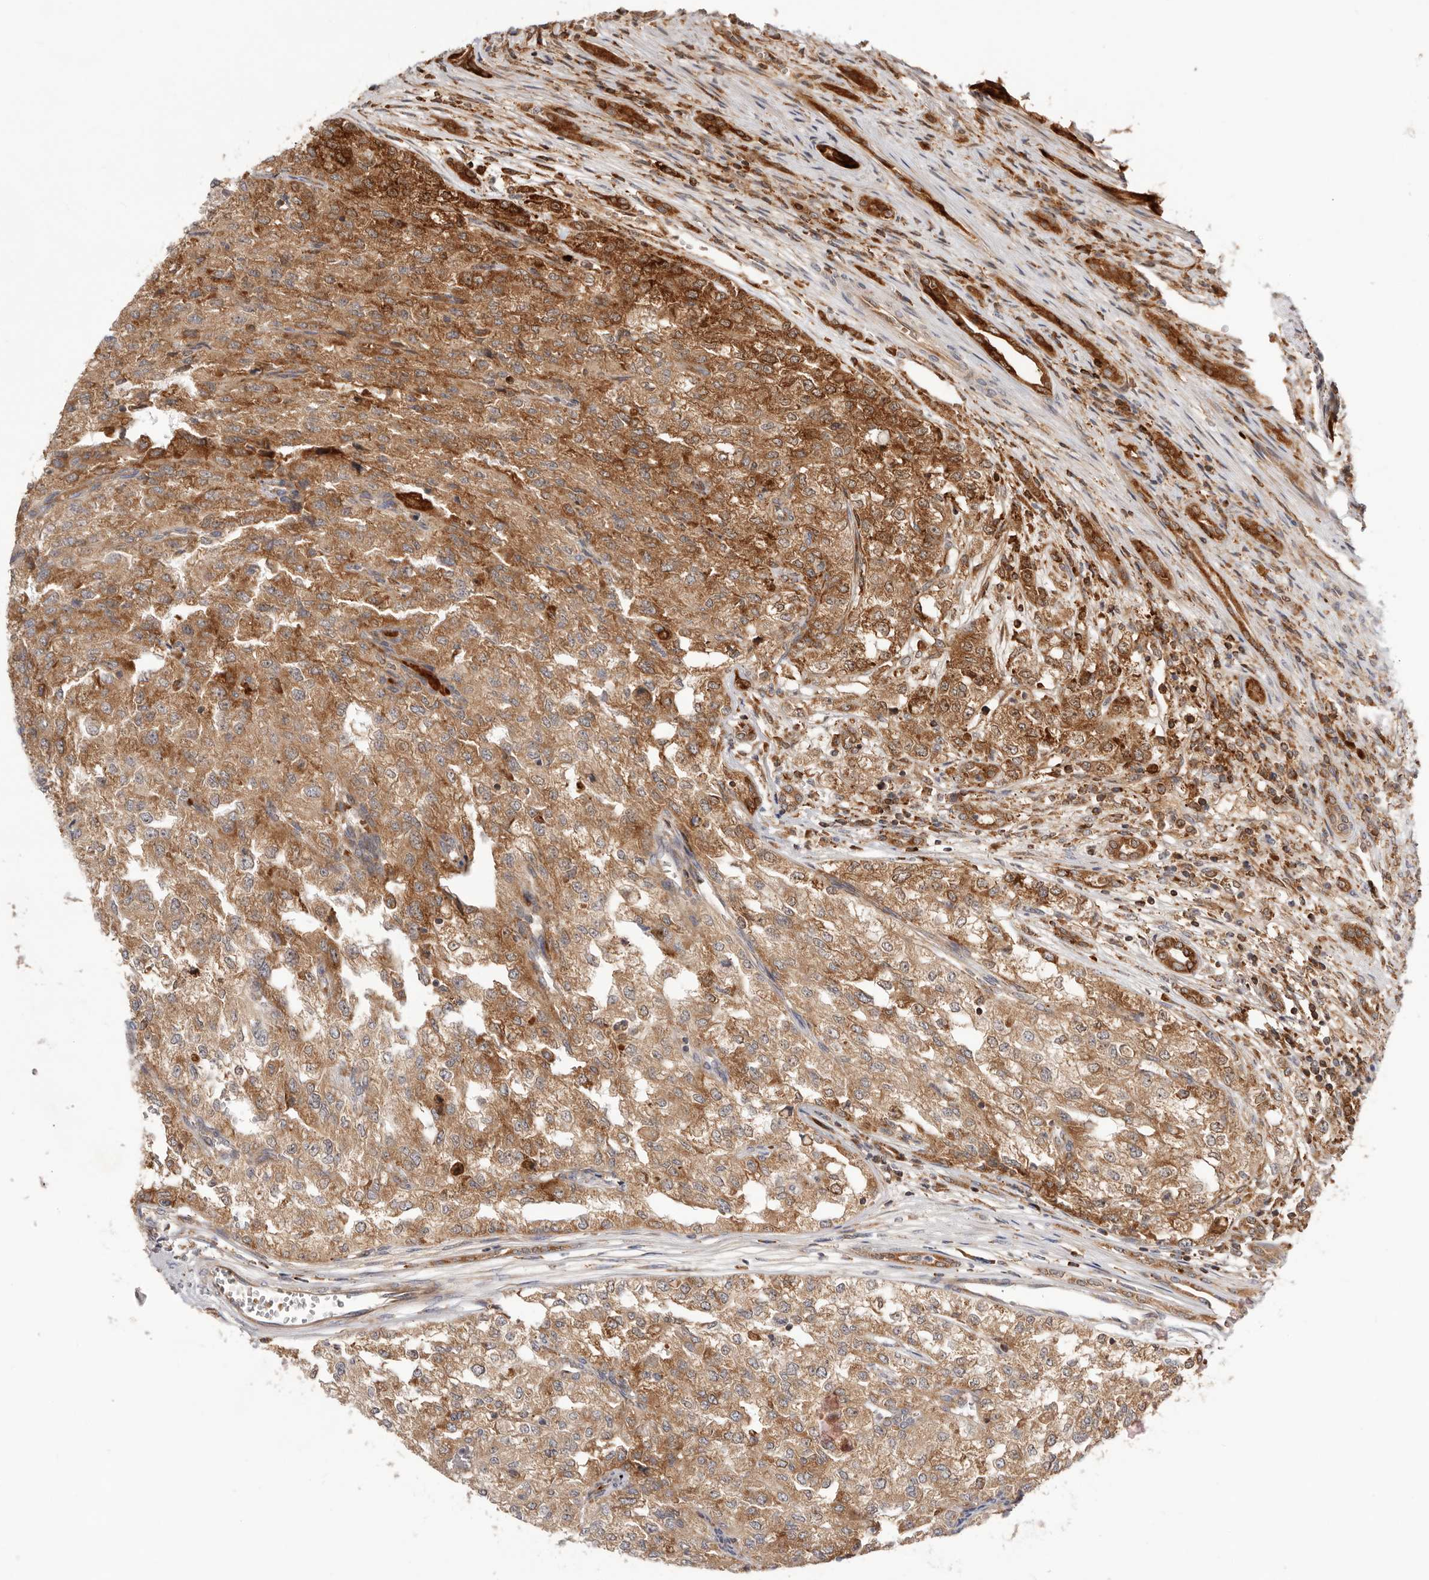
{"staining": {"intensity": "moderate", "quantity": ">75%", "location": "cytoplasmic/membranous"}, "tissue": "renal cancer", "cell_type": "Tumor cells", "image_type": "cancer", "snomed": [{"axis": "morphology", "description": "Adenocarcinoma, NOS"}, {"axis": "topography", "description": "Kidney"}], "caption": "Adenocarcinoma (renal) tissue shows moderate cytoplasmic/membranous staining in about >75% of tumor cells Using DAB (3,3'-diaminobenzidine) (brown) and hematoxylin (blue) stains, captured at high magnification using brightfield microscopy.", "gene": "RNF213", "patient": {"sex": "female", "age": 54}}